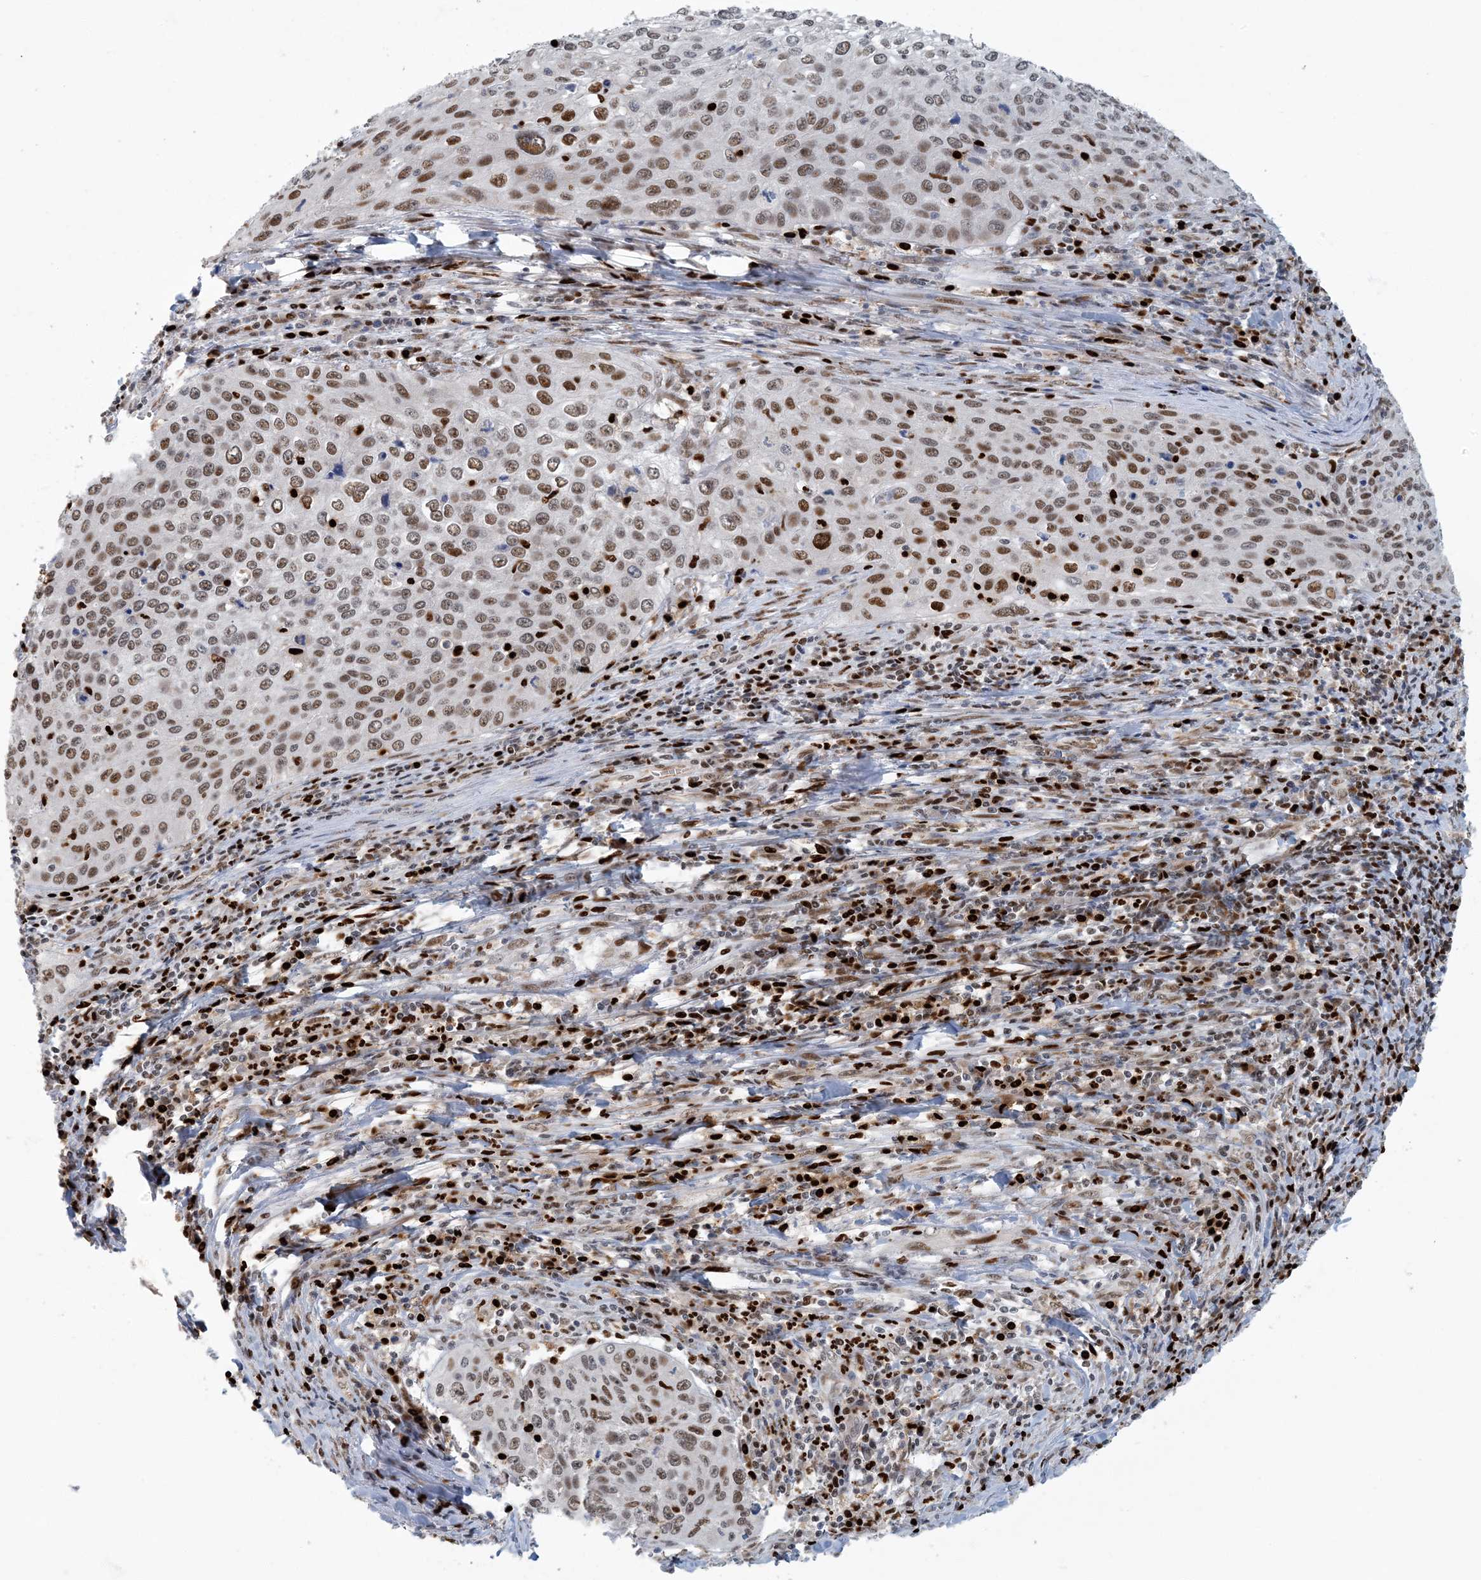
{"staining": {"intensity": "moderate", "quantity": ">75%", "location": "nuclear"}, "tissue": "cervical cancer", "cell_type": "Tumor cells", "image_type": "cancer", "snomed": [{"axis": "morphology", "description": "Squamous cell carcinoma, NOS"}, {"axis": "topography", "description": "Cervix"}], "caption": "Human cervical cancer (squamous cell carcinoma) stained with a protein marker shows moderate staining in tumor cells.", "gene": "AK9", "patient": {"sex": "female", "age": 32}}